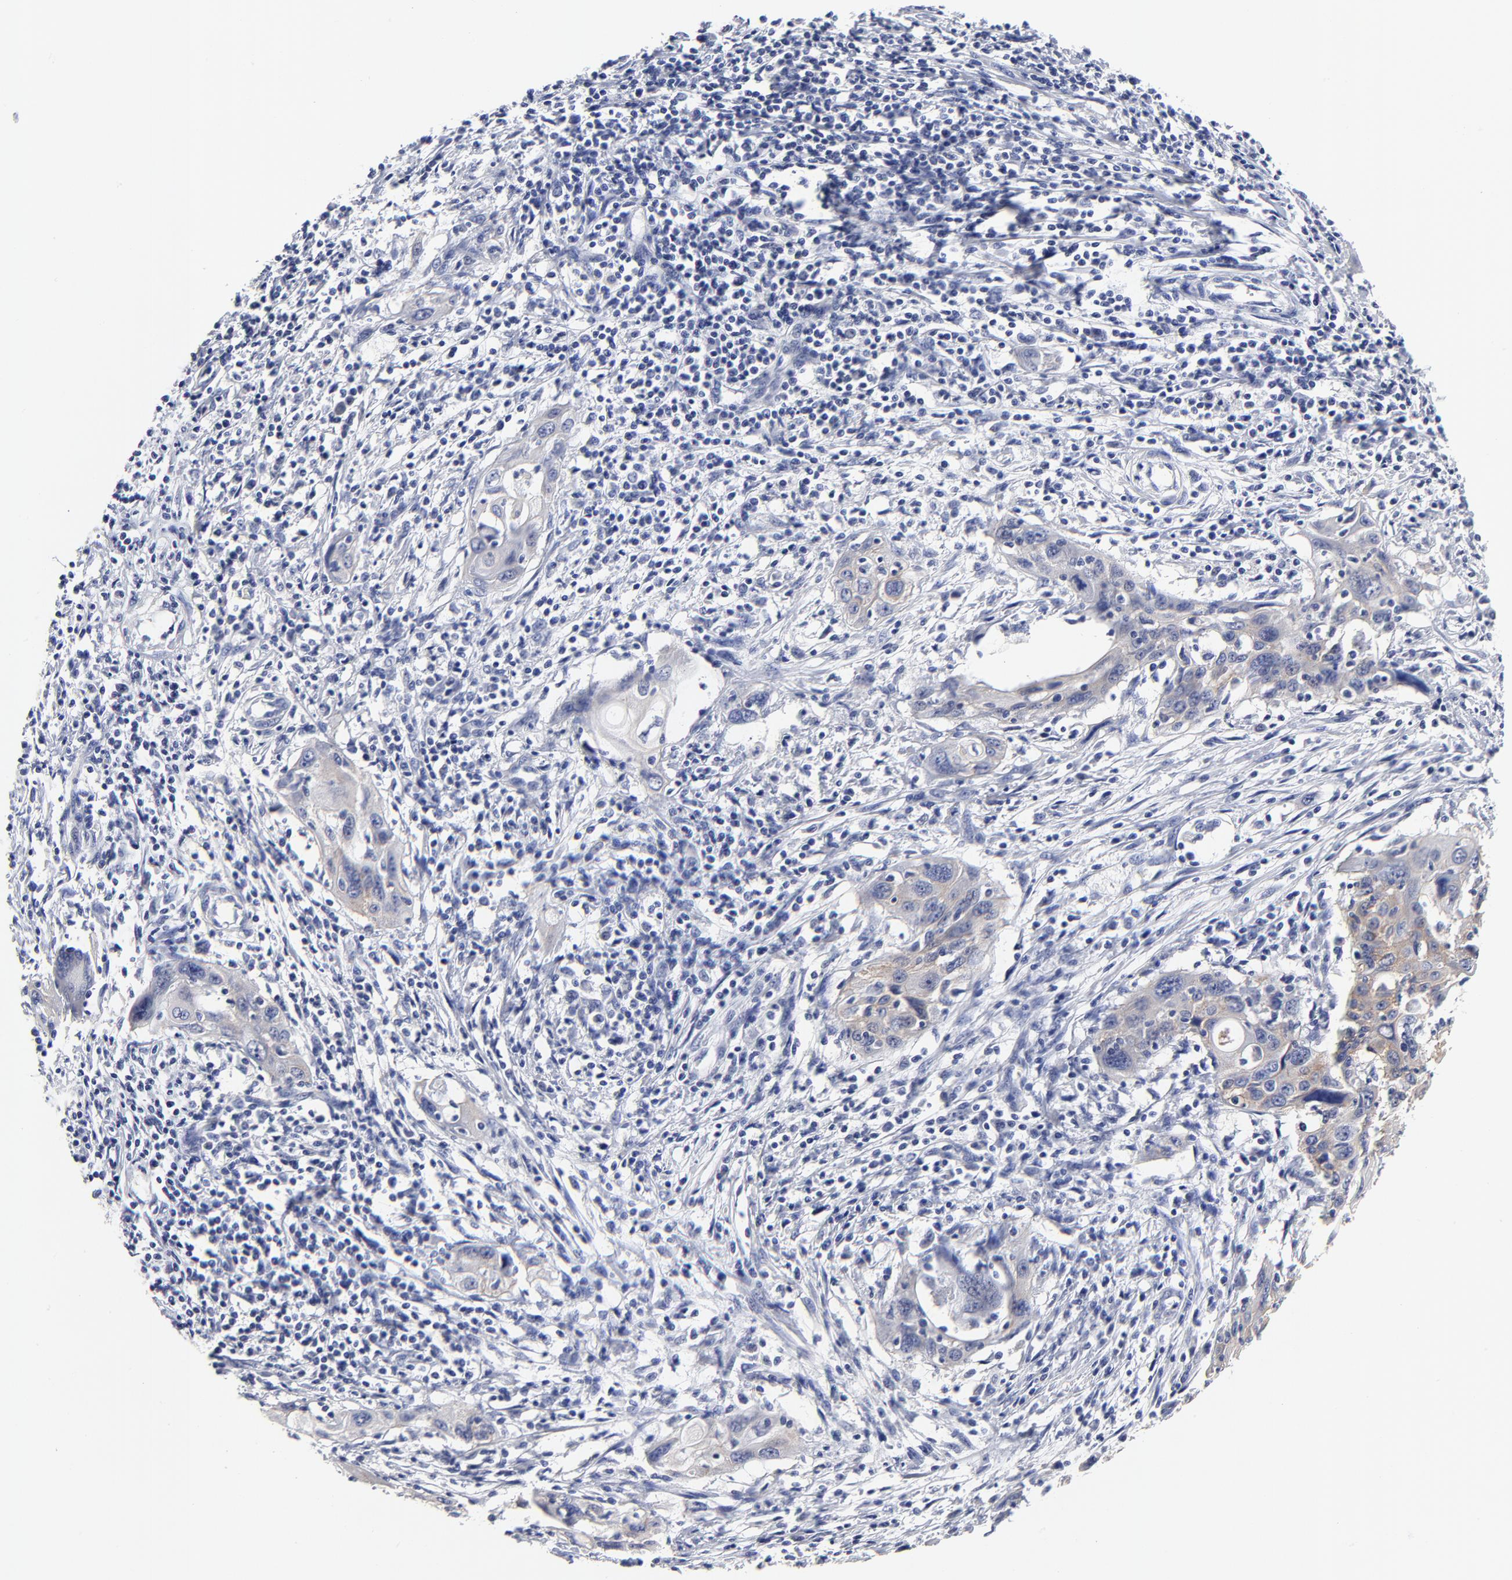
{"staining": {"intensity": "negative", "quantity": "none", "location": "none"}, "tissue": "cervical cancer", "cell_type": "Tumor cells", "image_type": "cancer", "snomed": [{"axis": "morphology", "description": "Squamous cell carcinoma, NOS"}, {"axis": "topography", "description": "Cervix"}], "caption": "Immunohistochemical staining of cervical squamous cell carcinoma exhibits no significant positivity in tumor cells.", "gene": "CXADR", "patient": {"sex": "female", "age": 54}}